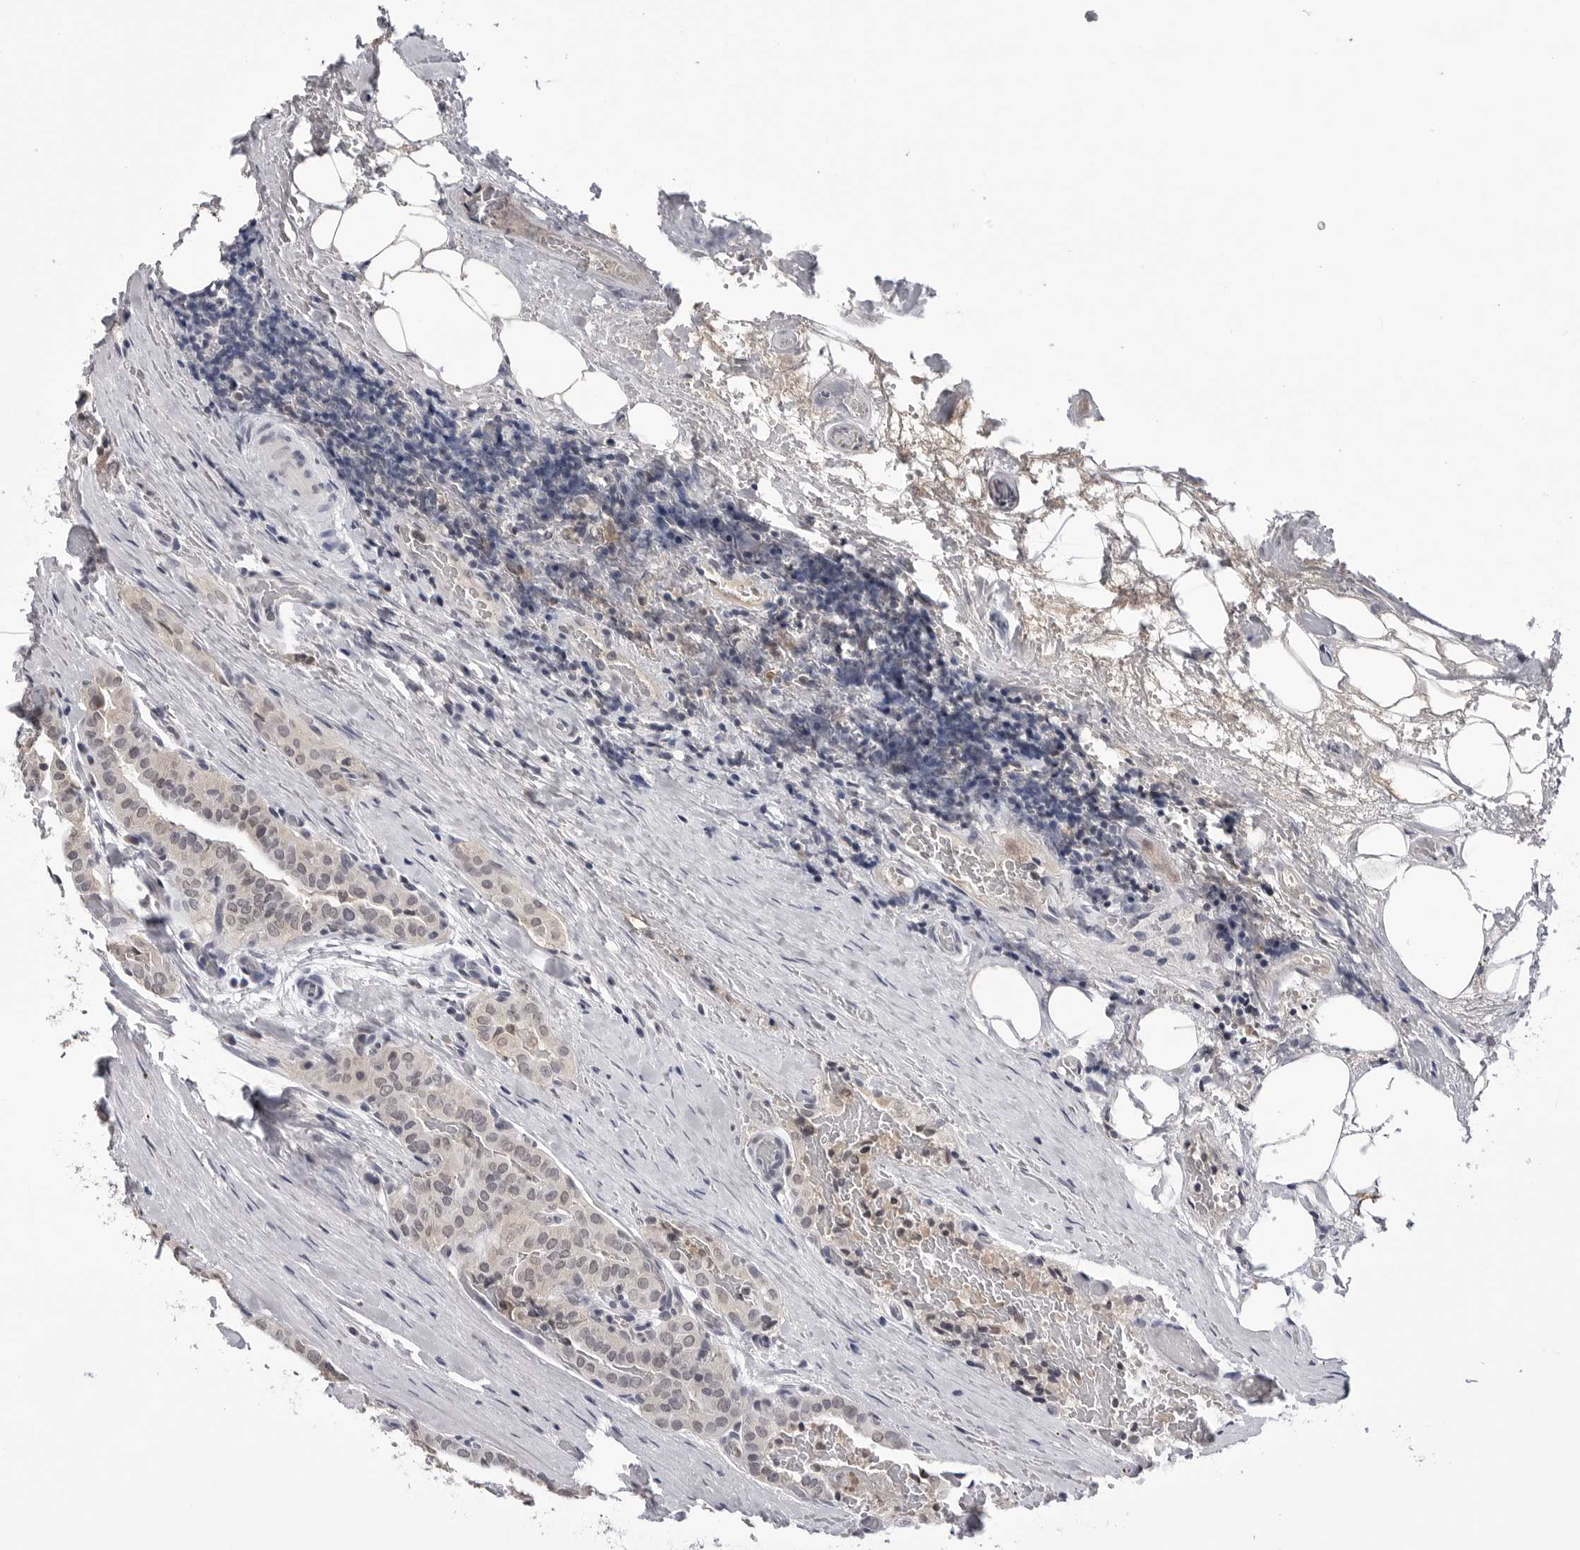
{"staining": {"intensity": "weak", "quantity": "<25%", "location": "nuclear"}, "tissue": "thyroid cancer", "cell_type": "Tumor cells", "image_type": "cancer", "snomed": [{"axis": "morphology", "description": "Papillary adenocarcinoma, NOS"}, {"axis": "topography", "description": "Thyroid gland"}], "caption": "Thyroid papillary adenocarcinoma was stained to show a protein in brown. There is no significant positivity in tumor cells. (Stains: DAB (3,3'-diaminobenzidine) immunohistochemistry (IHC) with hematoxylin counter stain, Microscopy: brightfield microscopy at high magnification).", "gene": "CDK20", "patient": {"sex": "male", "age": 77}}